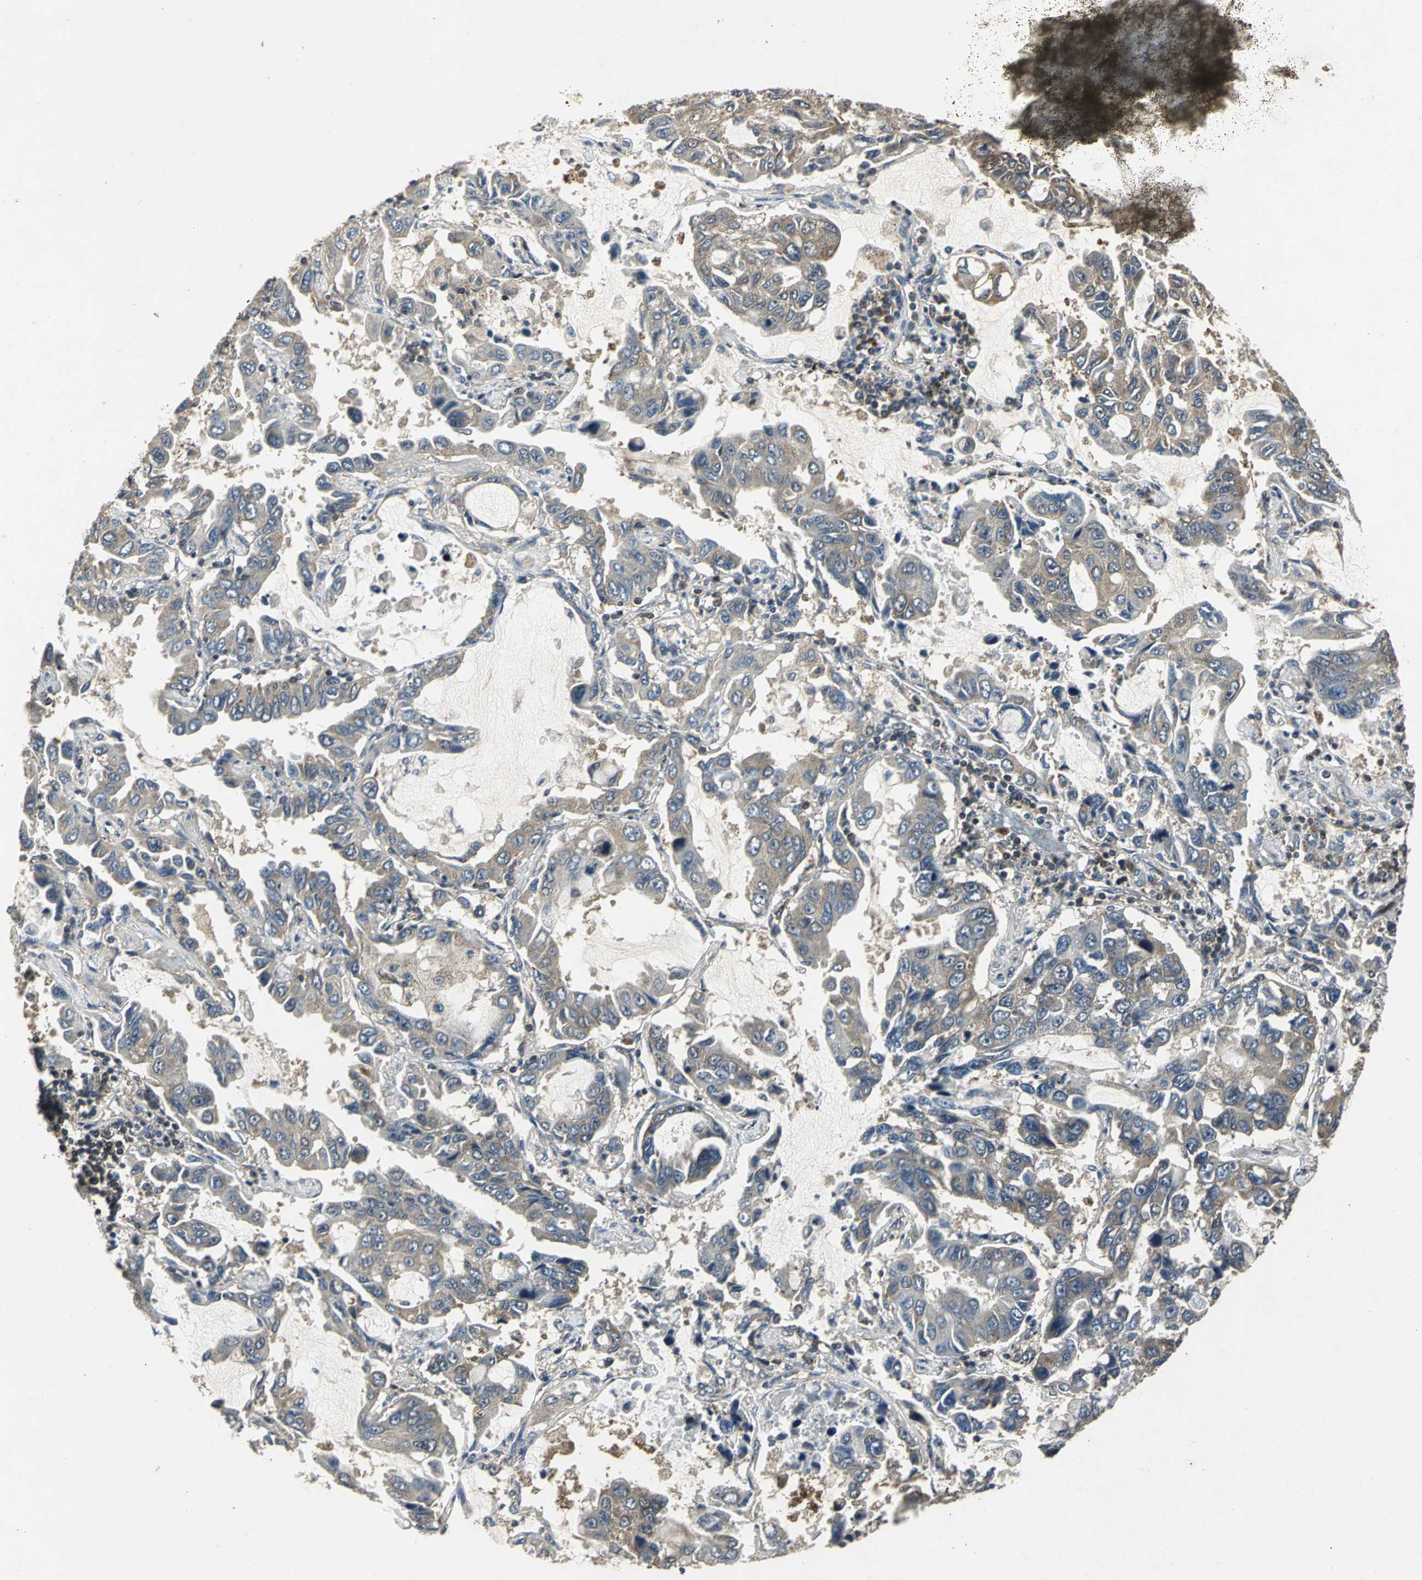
{"staining": {"intensity": "moderate", "quantity": ">75%", "location": "cytoplasmic/membranous"}, "tissue": "lung cancer", "cell_type": "Tumor cells", "image_type": "cancer", "snomed": [{"axis": "morphology", "description": "Adenocarcinoma, NOS"}, {"axis": "topography", "description": "Lung"}], "caption": "Brown immunohistochemical staining in human adenocarcinoma (lung) displays moderate cytoplasmic/membranous expression in about >75% of tumor cells.", "gene": "IRF3", "patient": {"sex": "male", "age": 64}}